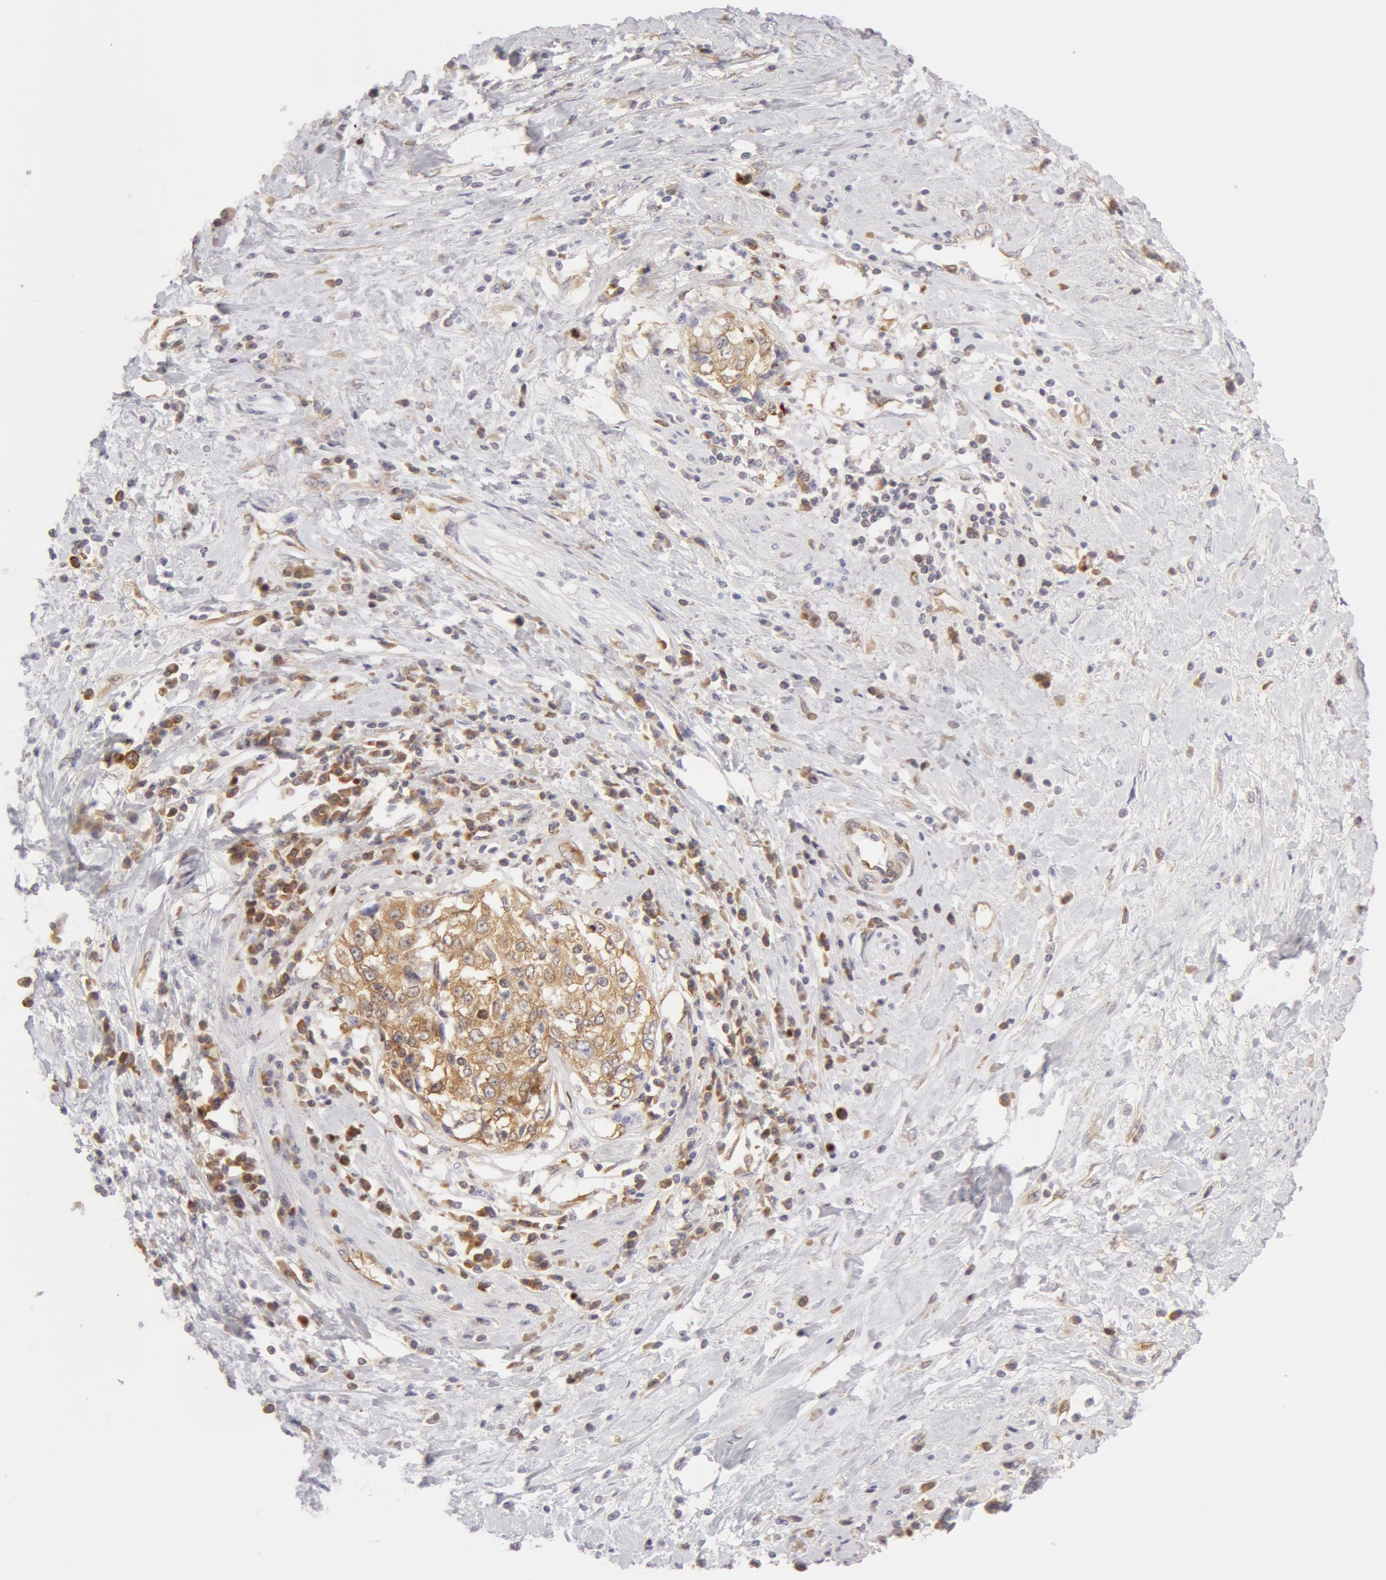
{"staining": {"intensity": "weak", "quantity": ">75%", "location": "cytoplasmic/membranous"}, "tissue": "cervical cancer", "cell_type": "Tumor cells", "image_type": "cancer", "snomed": [{"axis": "morphology", "description": "Squamous cell carcinoma, NOS"}, {"axis": "topography", "description": "Cervix"}], "caption": "Cervical cancer was stained to show a protein in brown. There is low levels of weak cytoplasmic/membranous positivity in approximately >75% of tumor cells.", "gene": "DDX3Y", "patient": {"sex": "female", "age": 57}}